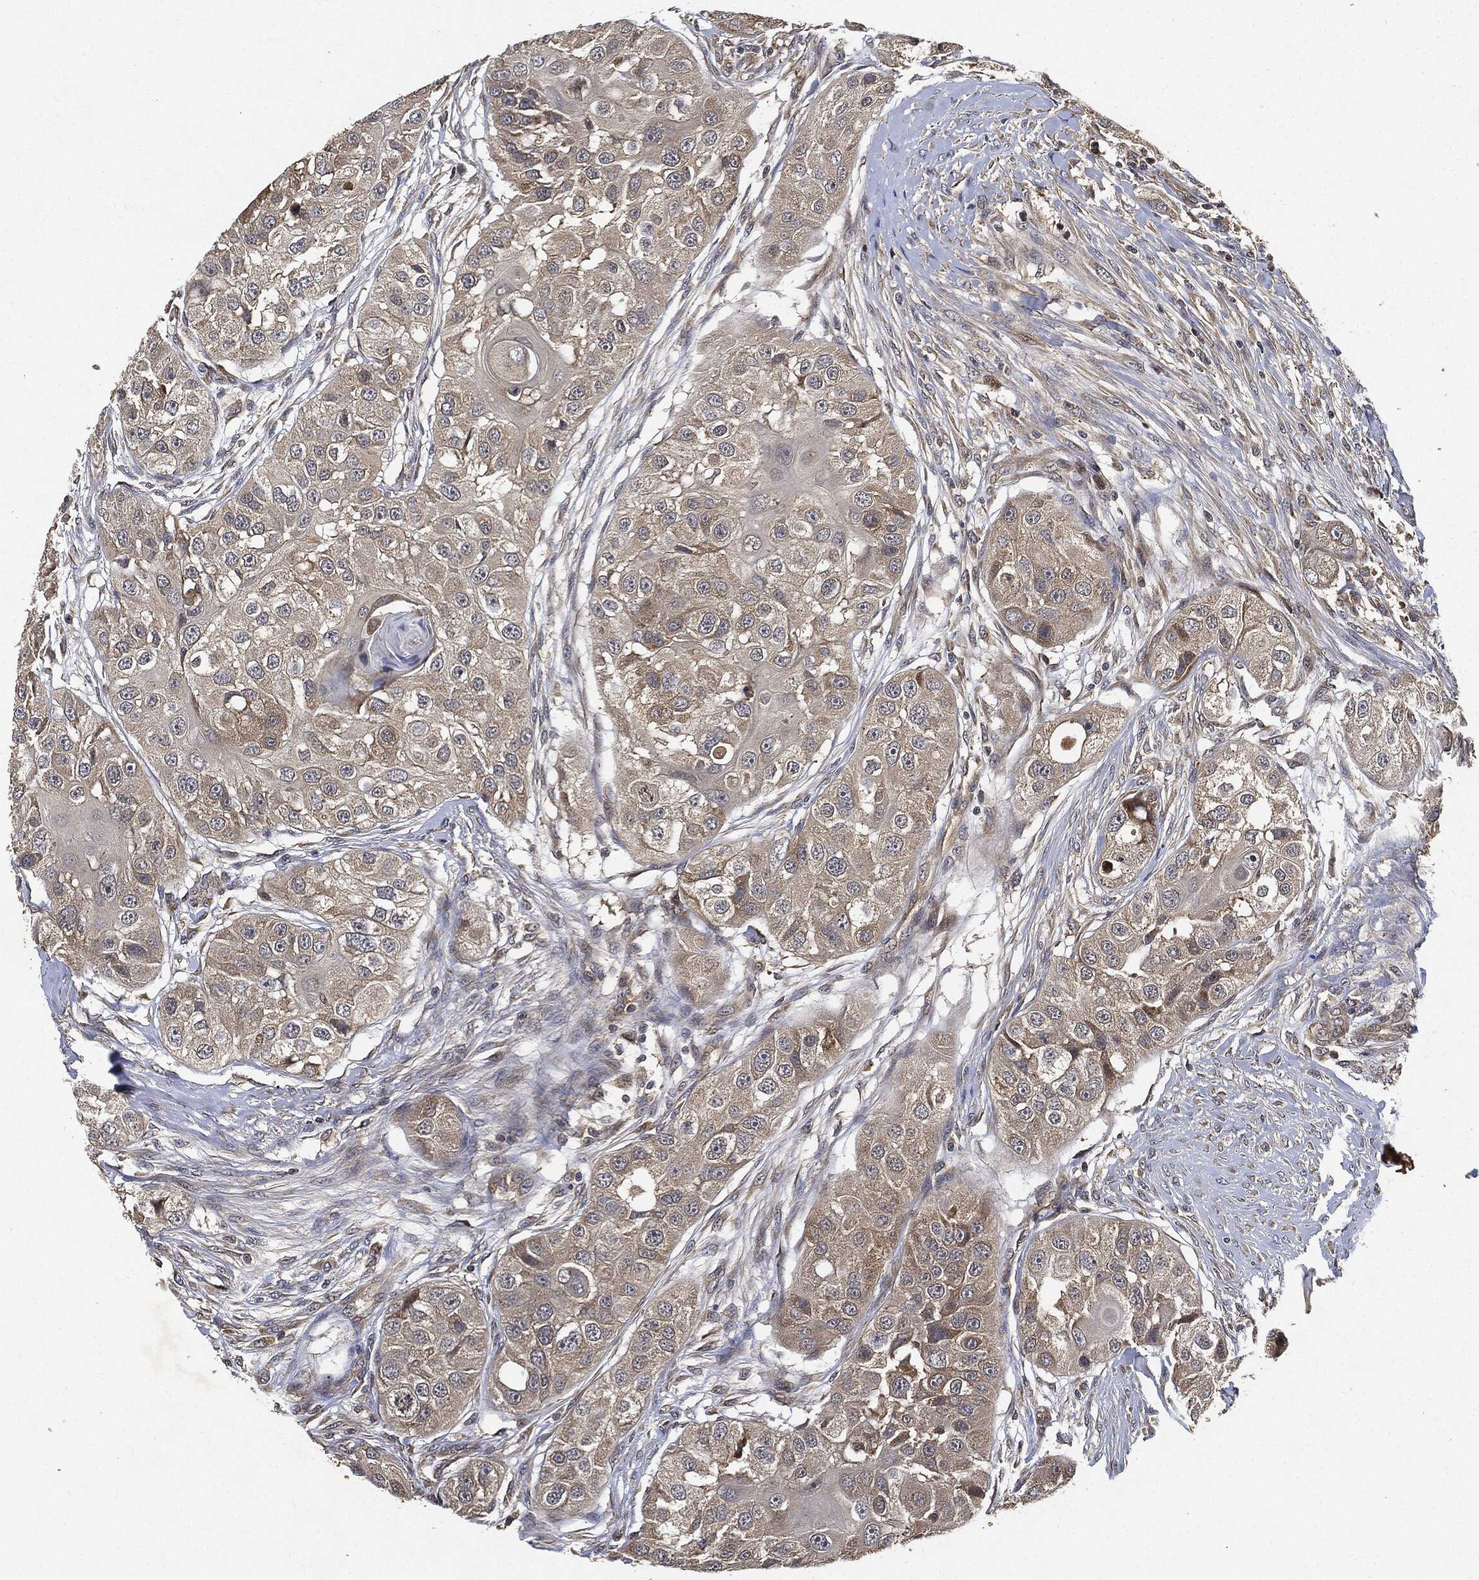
{"staining": {"intensity": "weak", "quantity": "25%-75%", "location": "cytoplasmic/membranous"}, "tissue": "head and neck cancer", "cell_type": "Tumor cells", "image_type": "cancer", "snomed": [{"axis": "morphology", "description": "Normal tissue, NOS"}, {"axis": "morphology", "description": "Squamous cell carcinoma, NOS"}, {"axis": "topography", "description": "Skeletal muscle"}, {"axis": "topography", "description": "Head-Neck"}], "caption": "Approximately 25%-75% of tumor cells in human squamous cell carcinoma (head and neck) reveal weak cytoplasmic/membranous protein staining as visualized by brown immunohistochemical staining.", "gene": "MLST8", "patient": {"sex": "male", "age": 51}}